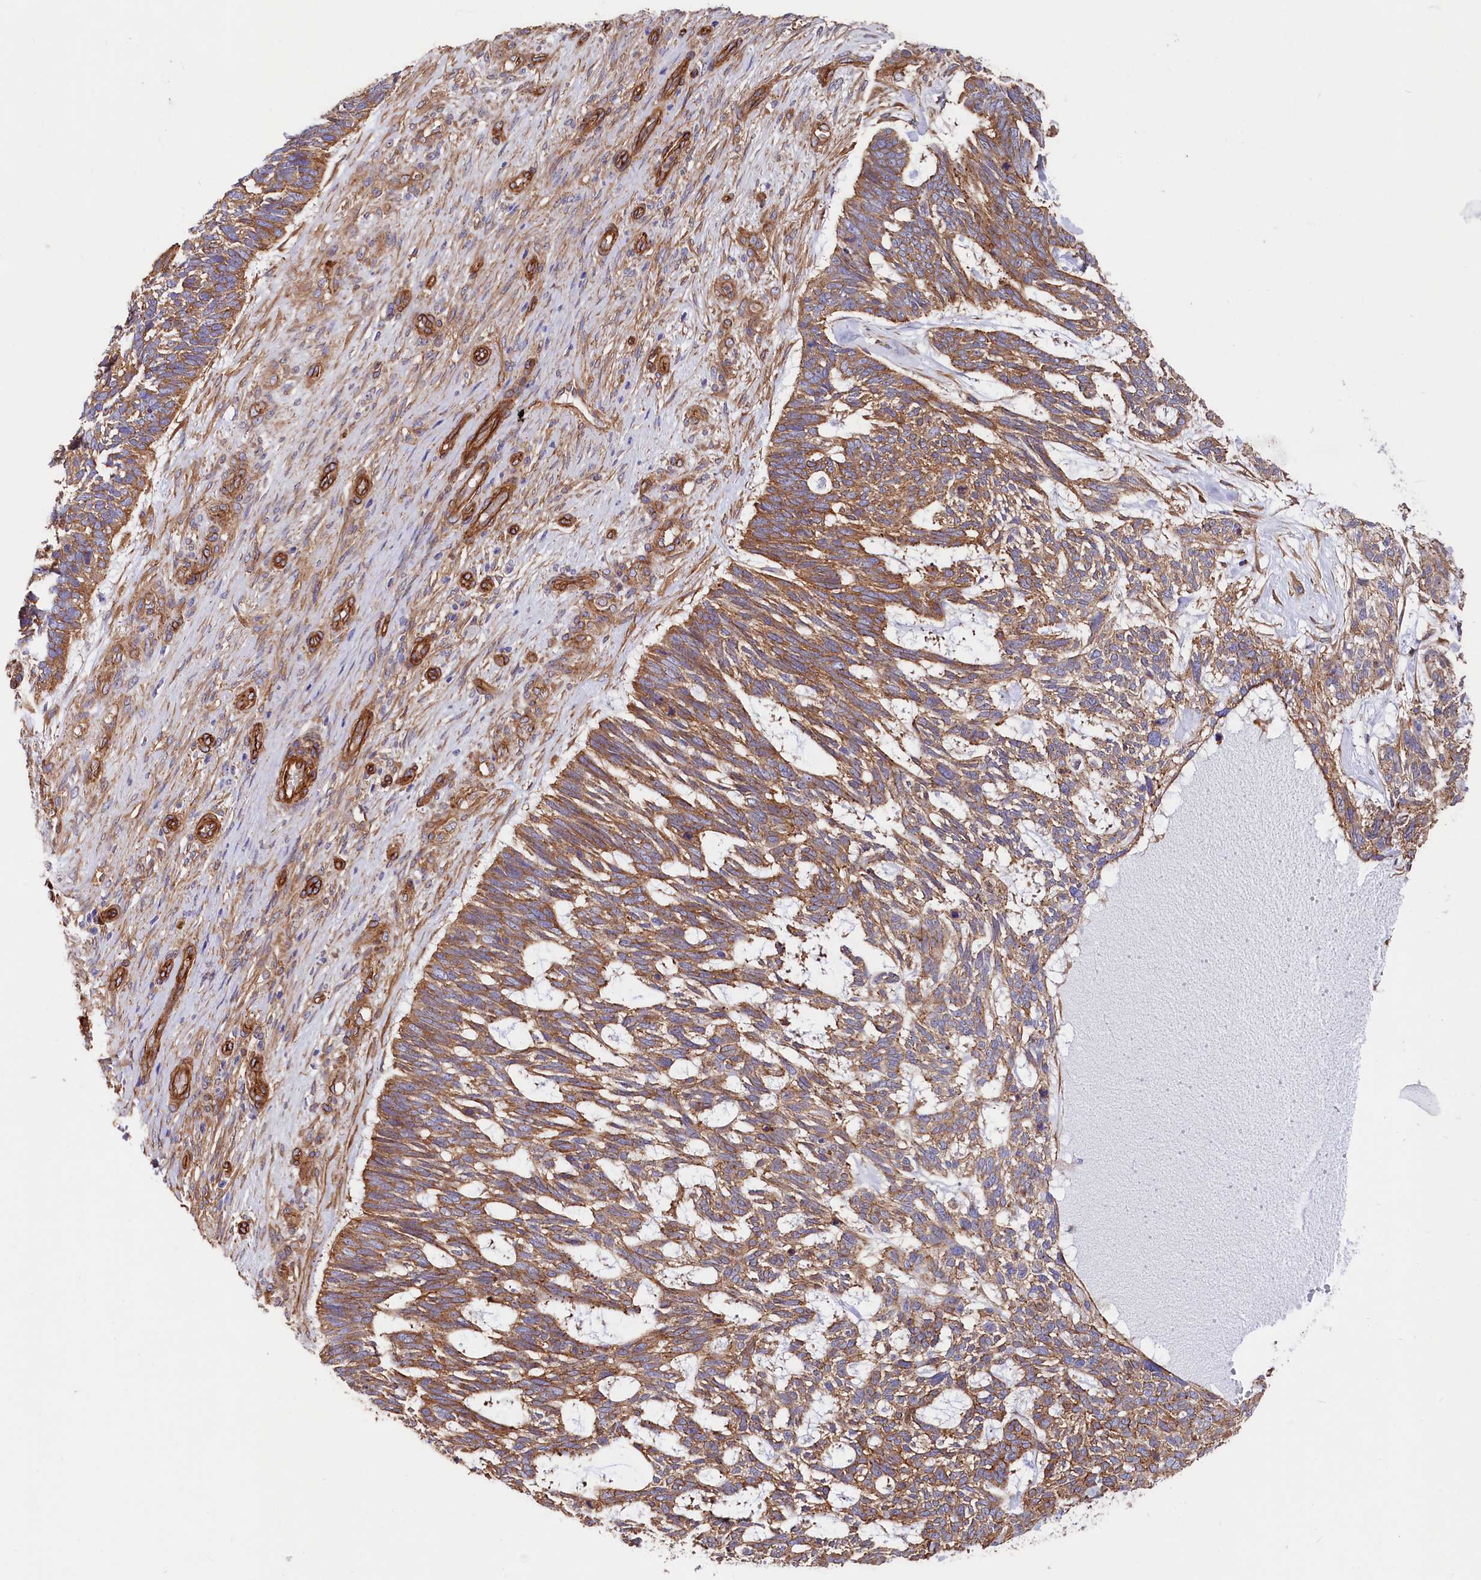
{"staining": {"intensity": "moderate", "quantity": ">75%", "location": "cytoplasmic/membranous"}, "tissue": "skin cancer", "cell_type": "Tumor cells", "image_type": "cancer", "snomed": [{"axis": "morphology", "description": "Basal cell carcinoma"}, {"axis": "topography", "description": "Skin"}], "caption": "High-power microscopy captured an IHC image of skin cancer (basal cell carcinoma), revealing moderate cytoplasmic/membranous staining in about >75% of tumor cells. The protein of interest is shown in brown color, while the nuclei are stained blue.", "gene": "TNKS1BP1", "patient": {"sex": "male", "age": 88}}